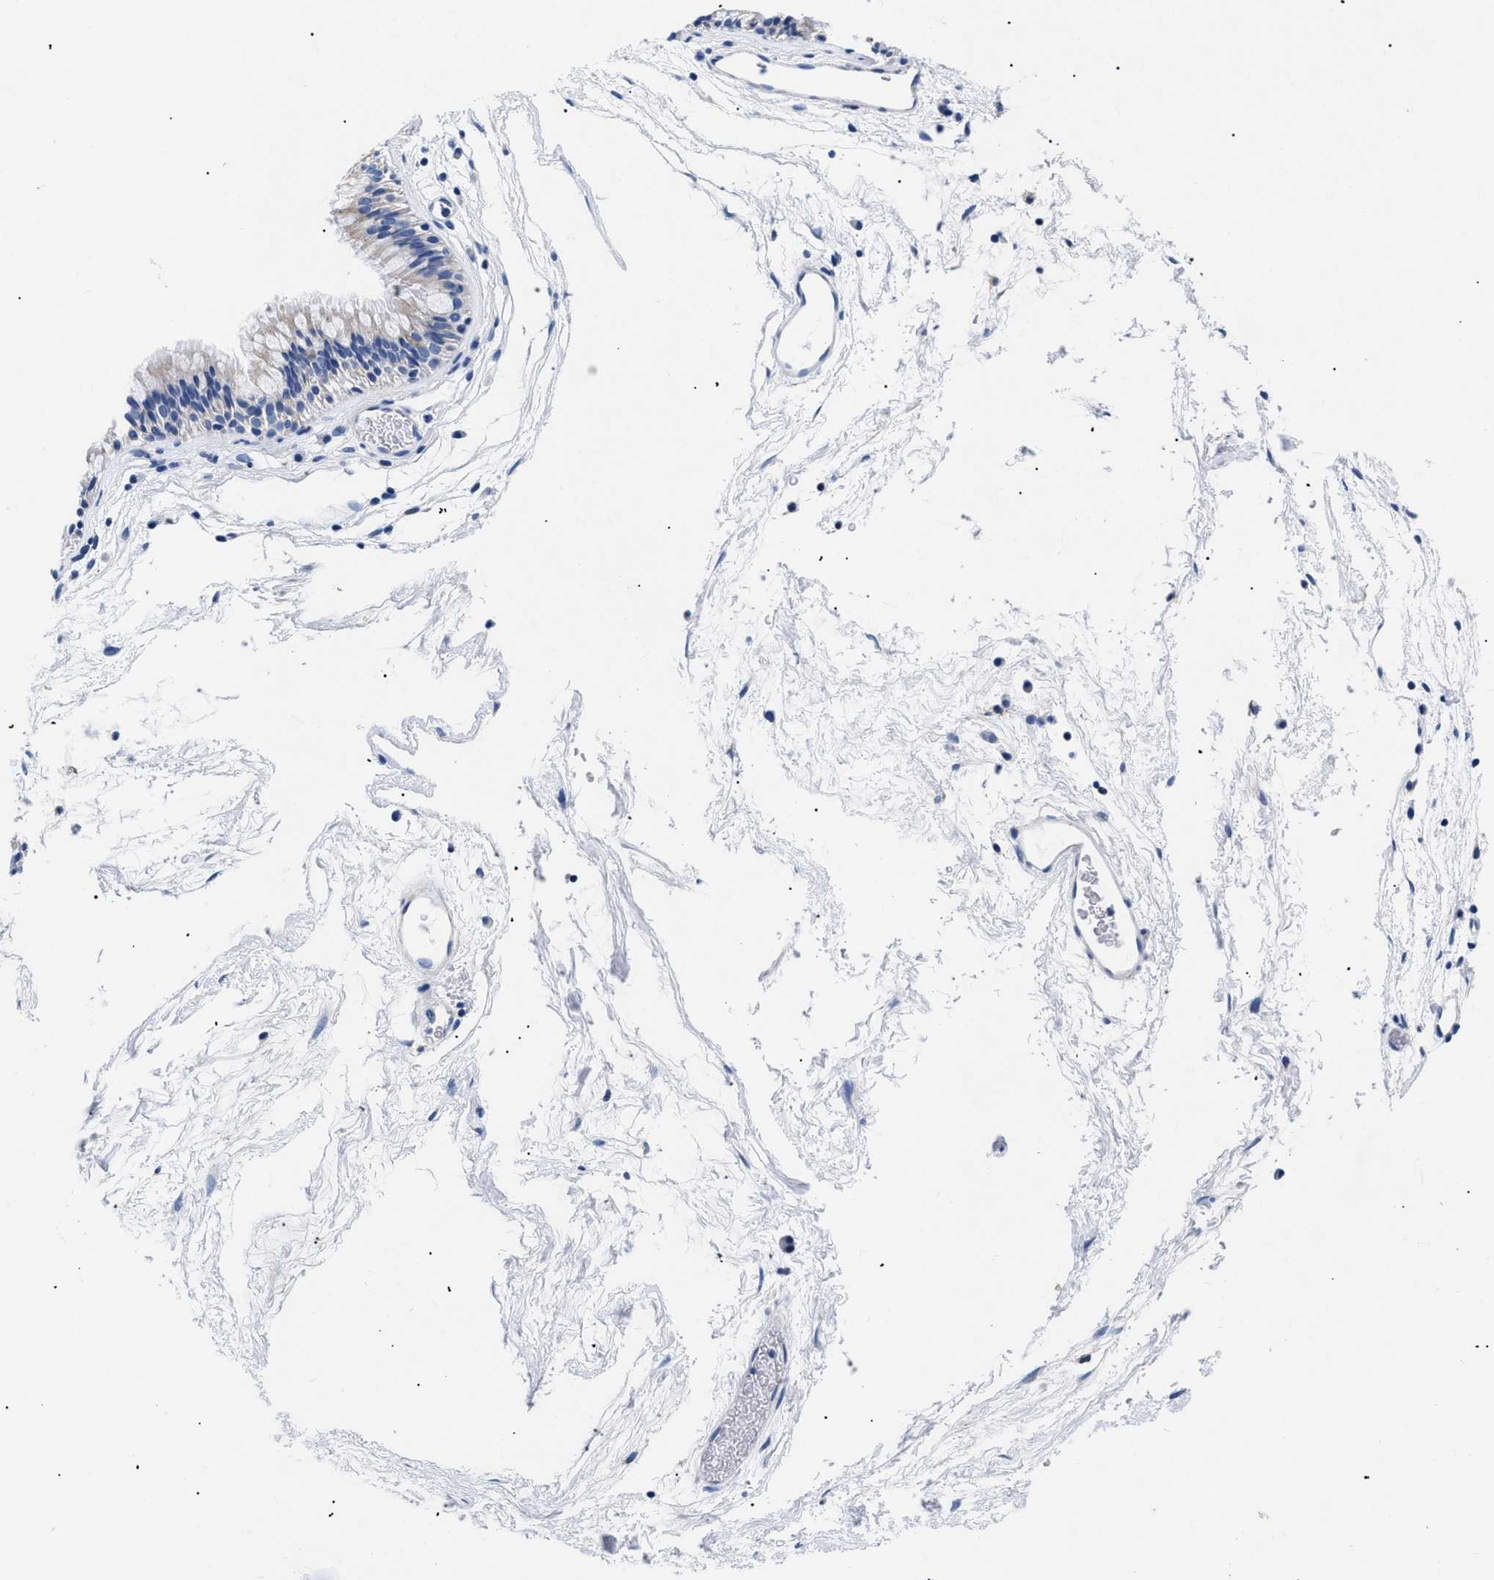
{"staining": {"intensity": "negative", "quantity": "none", "location": "none"}, "tissue": "nasopharynx", "cell_type": "Respiratory epithelial cells", "image_type": "normal", "snomed": [{"axis": "morphology", "description": "Normal tissue, NOS"}, {"axis": "morphology", "description": "Inflammation, NOS"}, {"axis": "topography", "description": "Nasopharynx"}], "caption": "This is a micrograph of immunohistochemistry staining of benign nasopharynx, which shows no staining in respiratory epithelial cells. (DAB (3,3'-diaminobenzidine) IHC, high magnification).", "gene": "GPR149", "patient": {"sex": "male", "age": 48}}